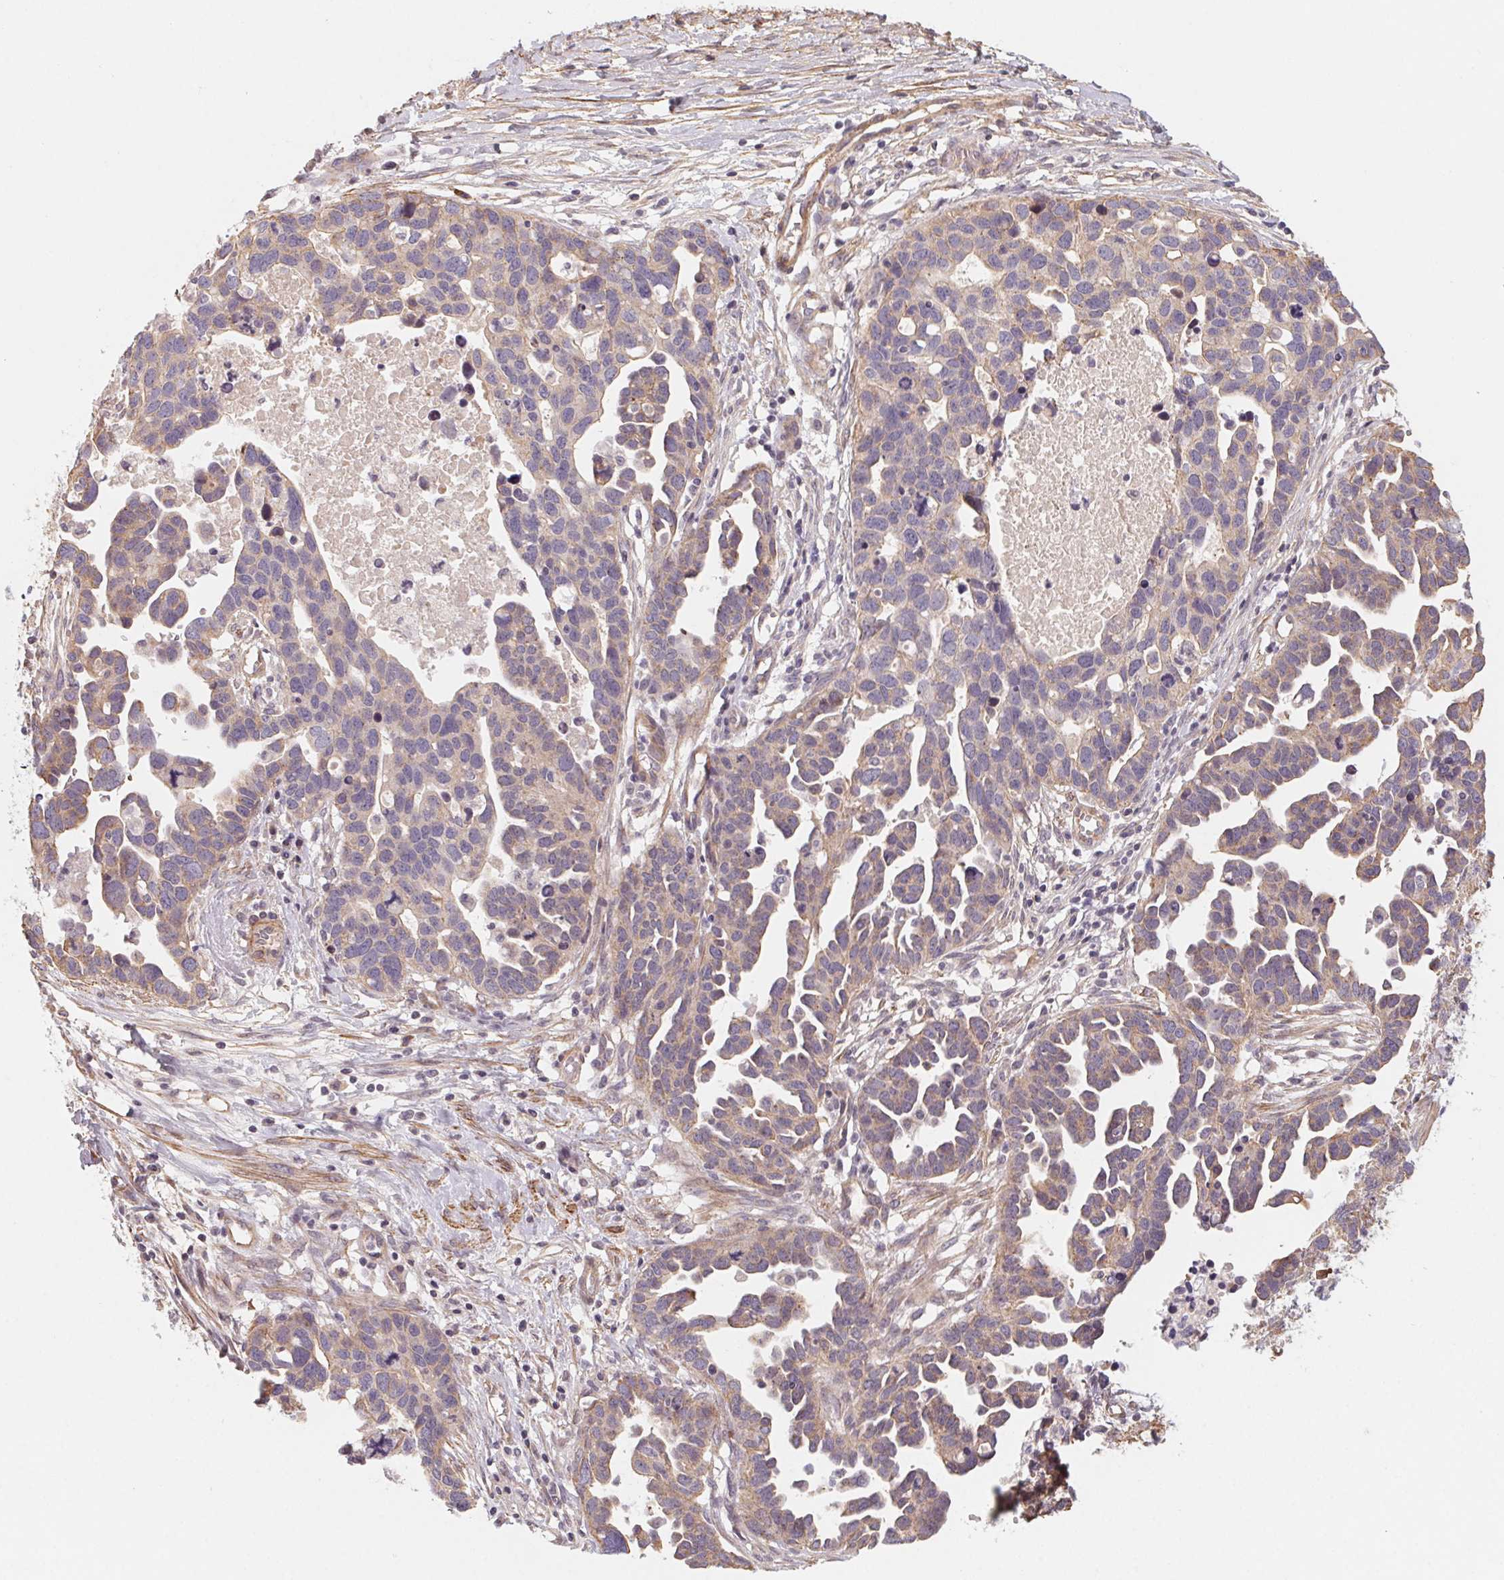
{"staining": {"intensity": "weak", "quantity": "25%-75%", "location": "cytoplasmic/membranous"}, "tissue": "ovarian cancer", "cell_type": "Tumor cells", "image_type": "cancer", "snomed": [{"axis": "morphology", "description": "Cystadenocarcinoma, serous, NOS"}, {"axis": "topography", "description": "Ovary"}], "caption": "Immunohistochemistry (IHC) photomicrograph of neoplastic tissue: human ovarian serous cystadenocarcinoma stained using immunohistochemistry (IHC) reveals low levels of weak protein expression localized specifically in the cytoplasmic/membranous of tumor cells, appearing as a cytoplasmic/membranous brown color.", "gene": "CCDC112", "patient": {"sex": "female", "age": 54}}